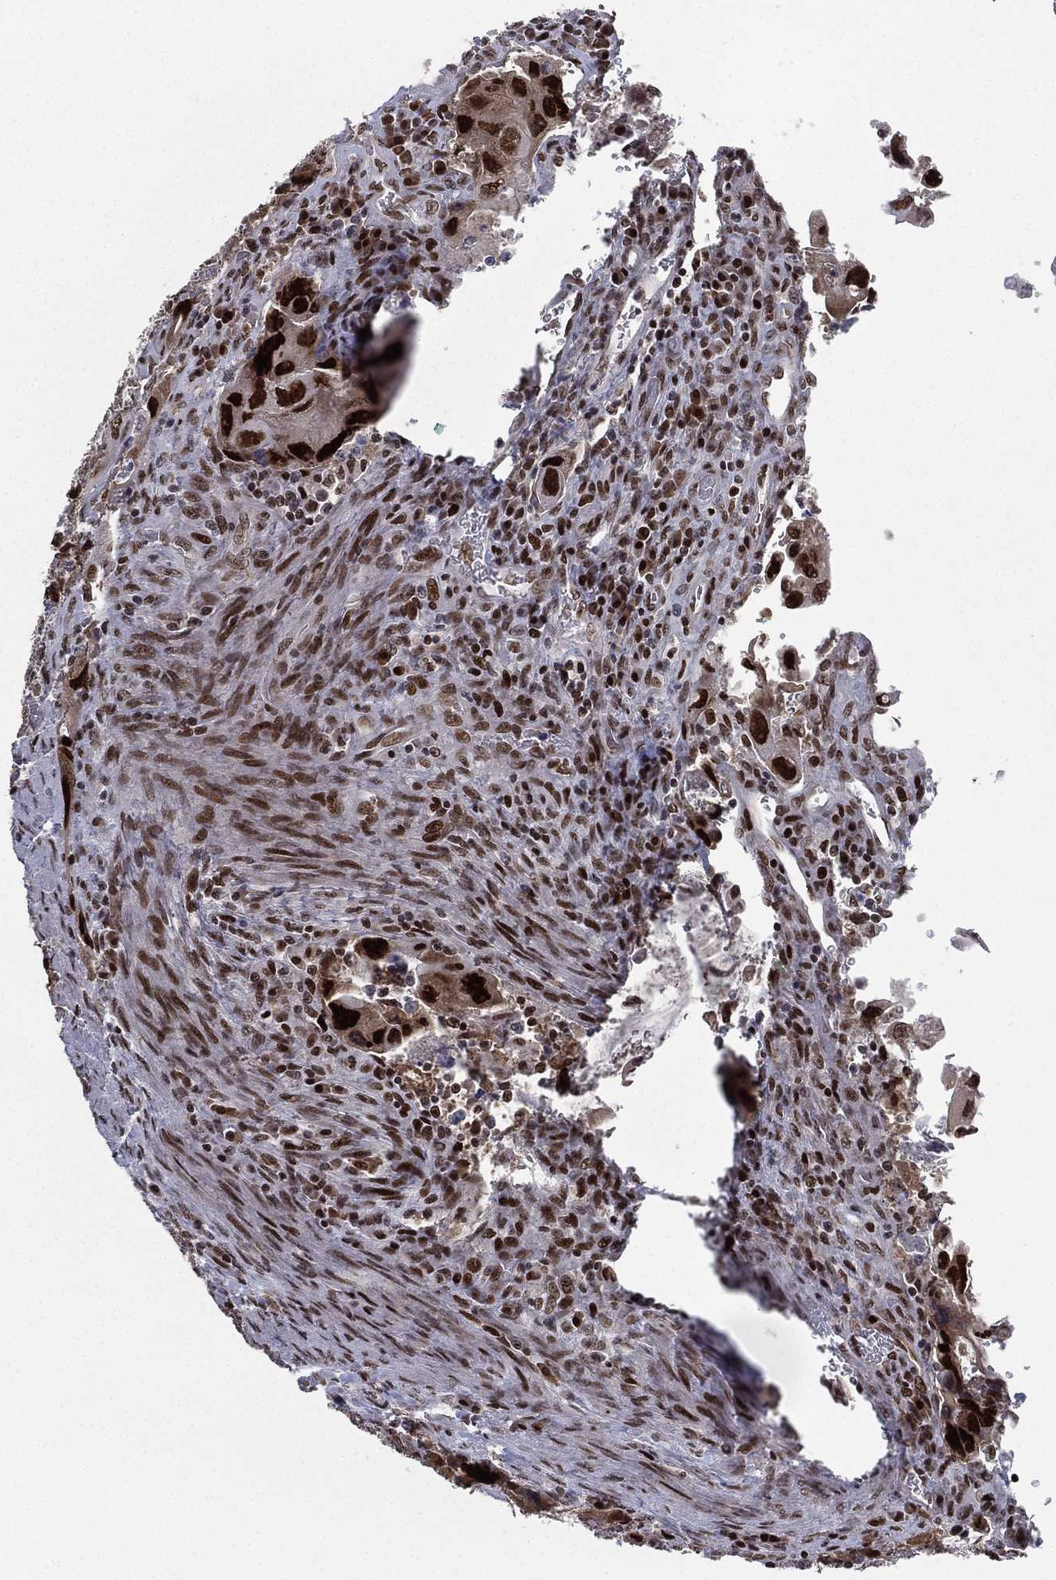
{"staining": {"intensity": "strong", "quantity": ">75%", "location": "nuclear"}, "tissue": "colorectal cancer", "cell_type": "Tumor cells", "image_type": "cancer", "snomed": [{"axis": "morphology", "description": "Adenocarcinoma, NOS"}, {"axis": "topography", "description": "Rectum"}], "caption": "A photomicrograph of colorectal cancer (adenocarcinoma) stained for a protein exhibits strong nuclear brown staining in tumor cells.", "gene": "RTF1", "patient": {"sex": "male", "age": 62}}